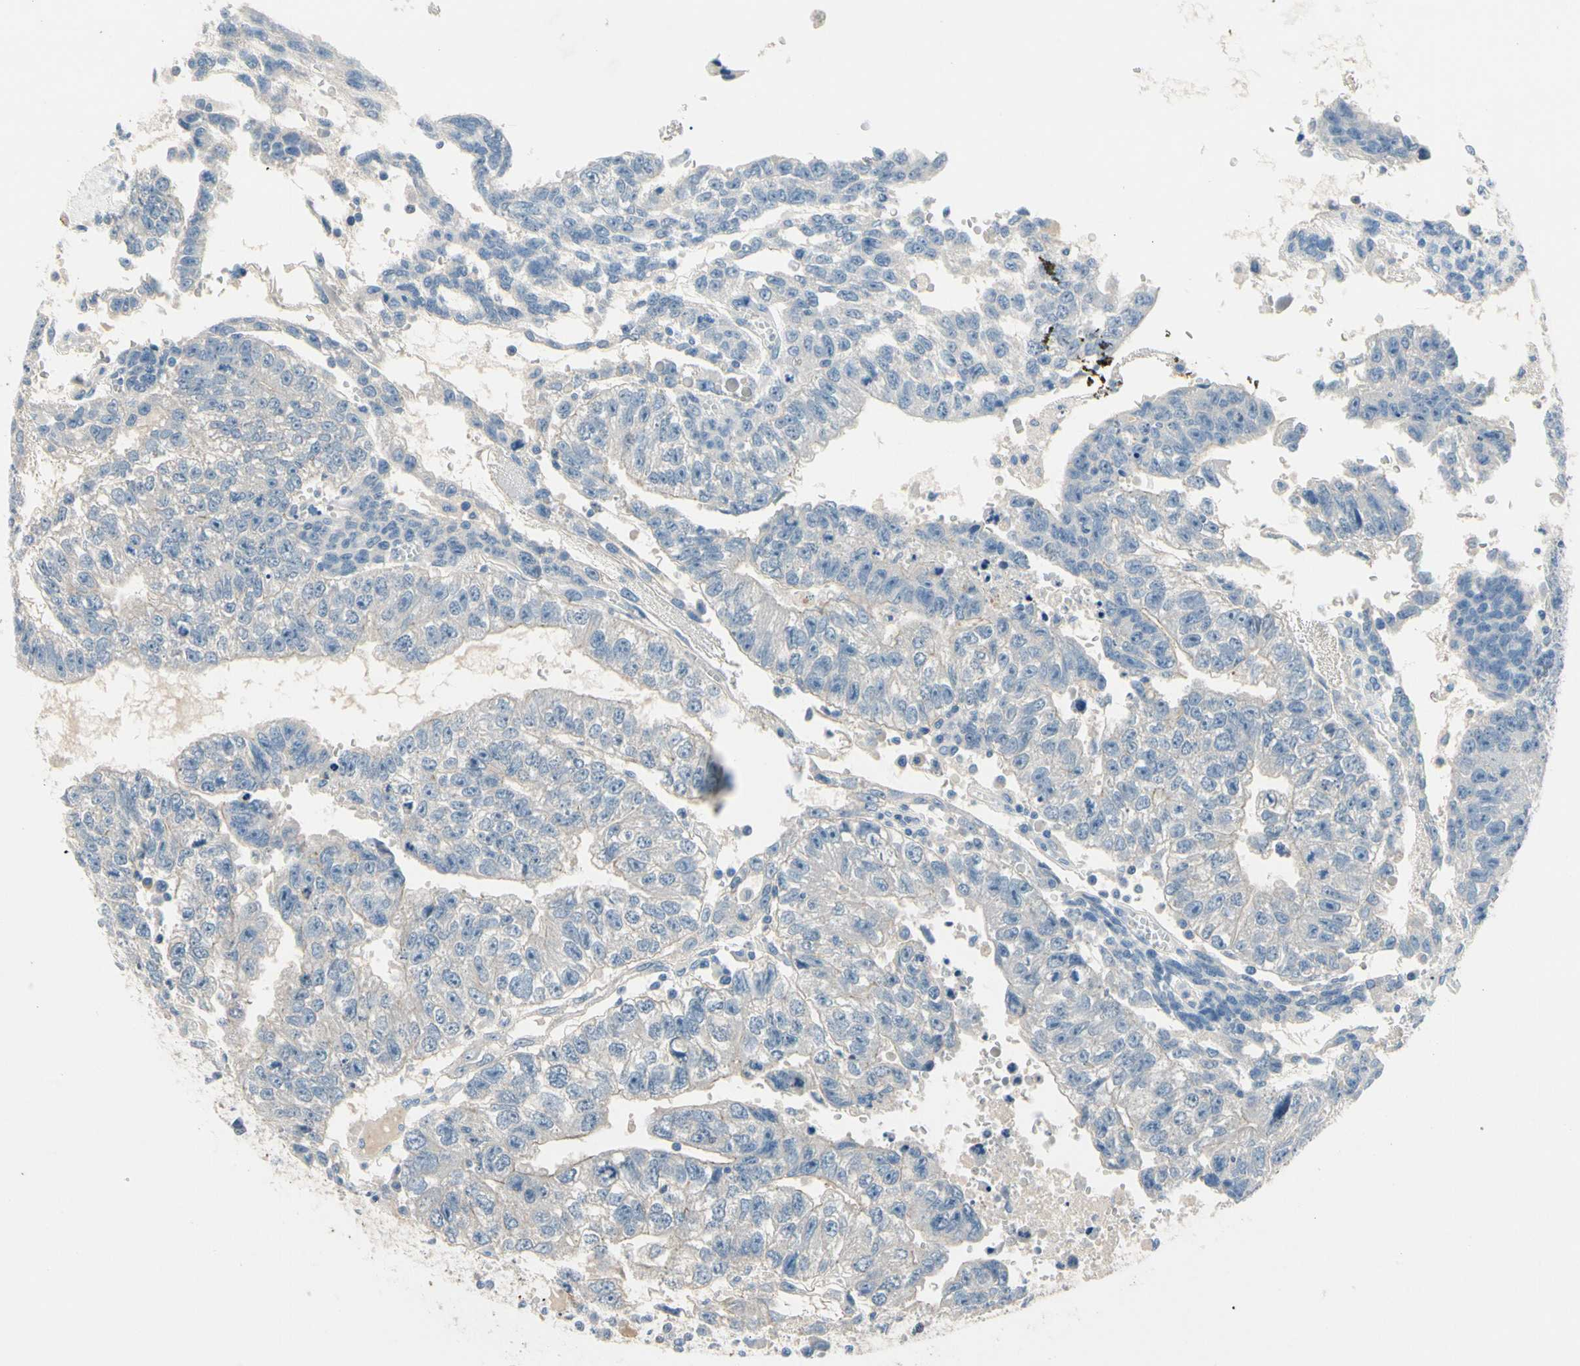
{"staining": {"intensity": "negative", "quantity": "none", "location": "none"}, "tissue": "testis cancer", "cell_type": "Tumor cells", "image_type": "cancer", "snomed": [{"axis": "morphology", "description": "Seminoma, NOS"}, {"axis": "morphology", "description": "Carcinoma, Embryonal, NOS"}, {"axis": "topography", "description": "Testis"}], "caption": "High magnification brightfield microscopy of testis cancer stained with DAB (brown) and counterstained with hematoxylin (blue): tumor cells show no significant staining.", "gene": "CPA3", "patient": {"sex": "male", "age": 52}}